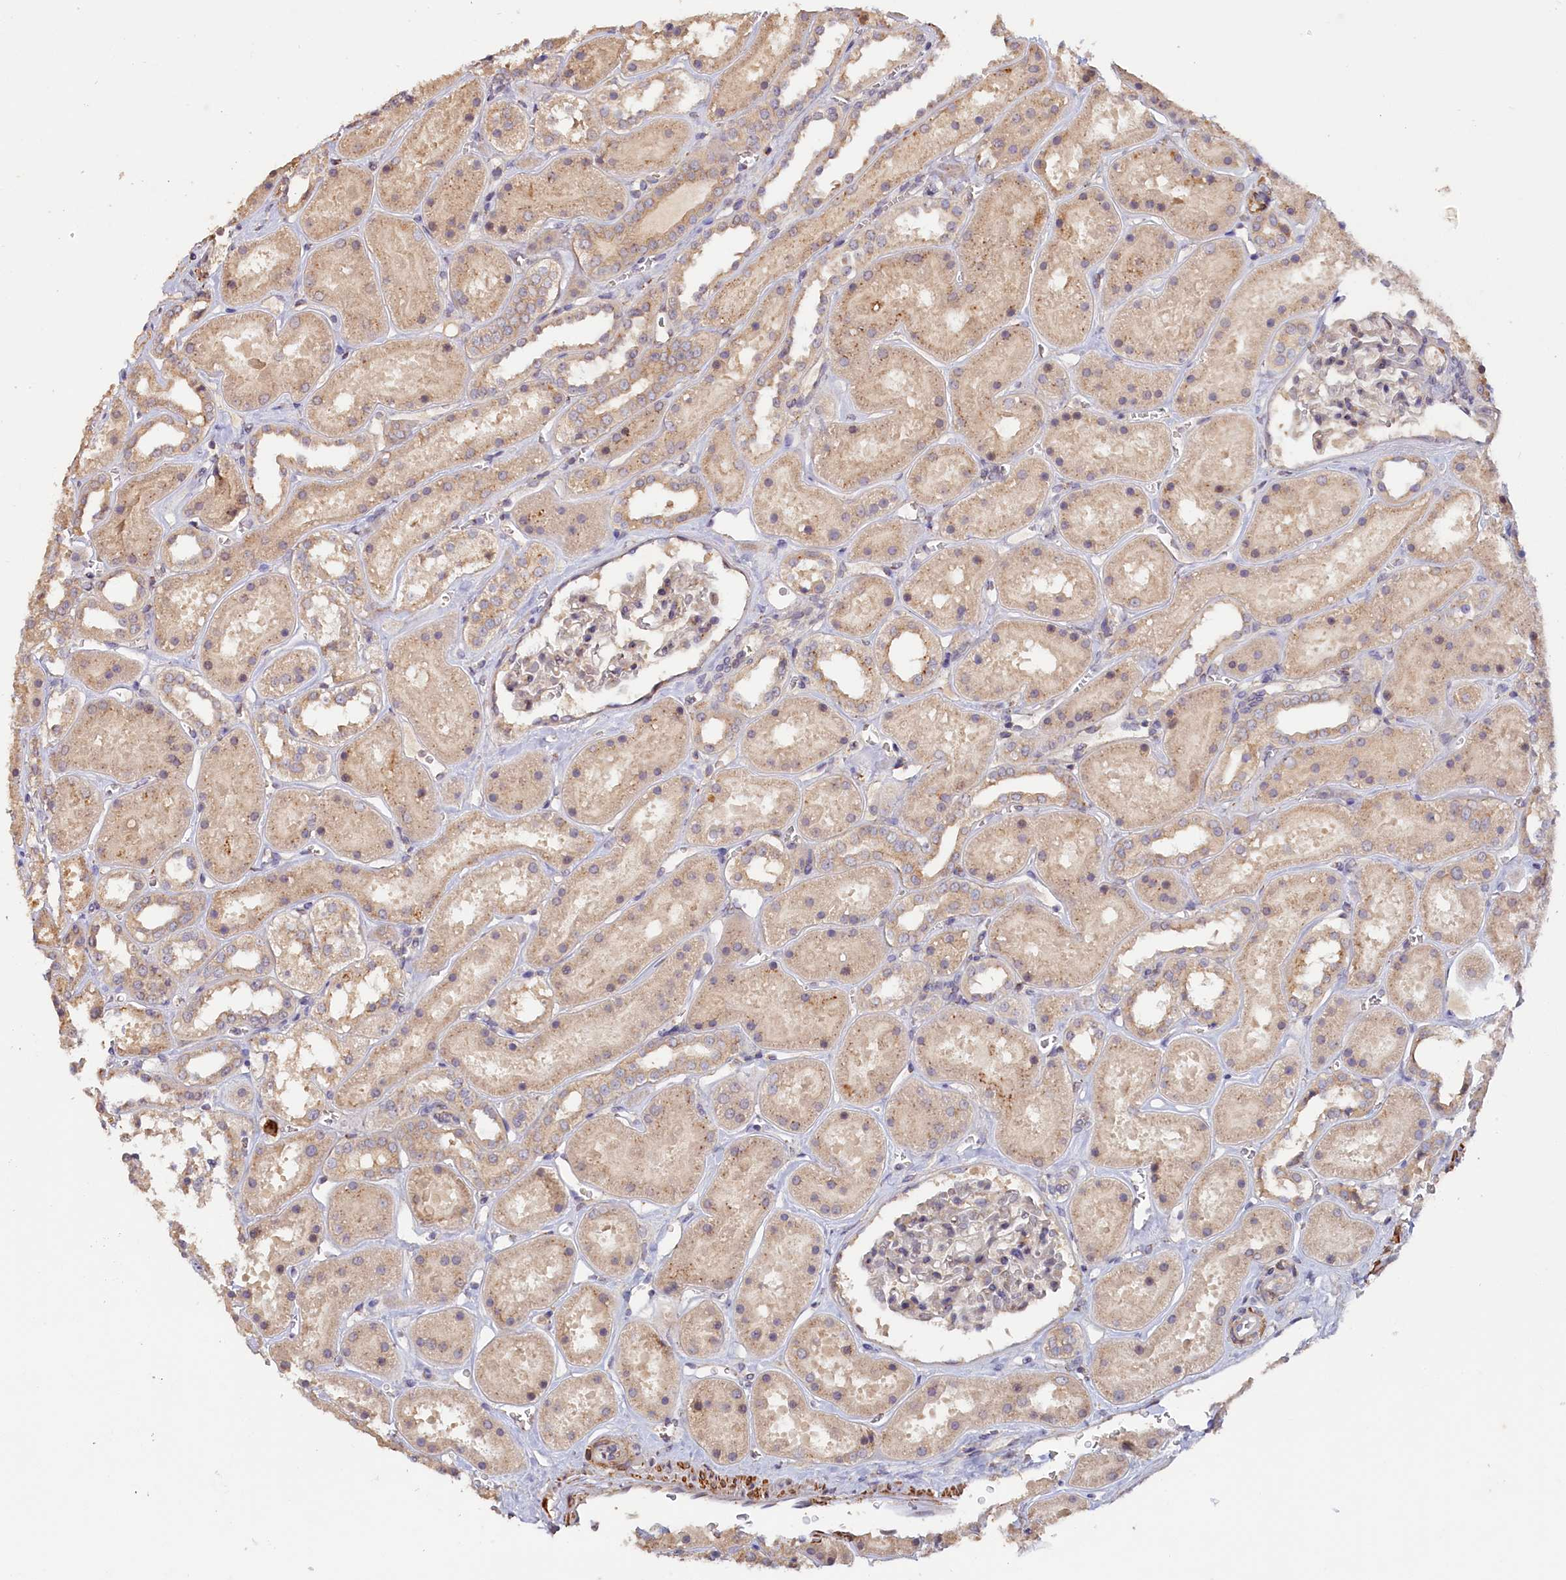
{"staining": {"intensity": "weak", "quantity": "25%-75%", "location": "cytoplasmic/membranous"}, "tissue": "kidney", "cell_type": "Cells in glomeruli", "image_type": "normal", "snomed": [{"axis": "morphology", "description": "Normal tissue, NOS"}, {"axis": "topography", "description": "Kidney"}], "caption": "Brown immunohistochemical staining in normal kidney exhibits weak cytoplasmic/membranous expression in about 25%-75% of cells in glomeruli.", "gene": "TANGO6", "patient": {"sex": "female", "age": 41}}